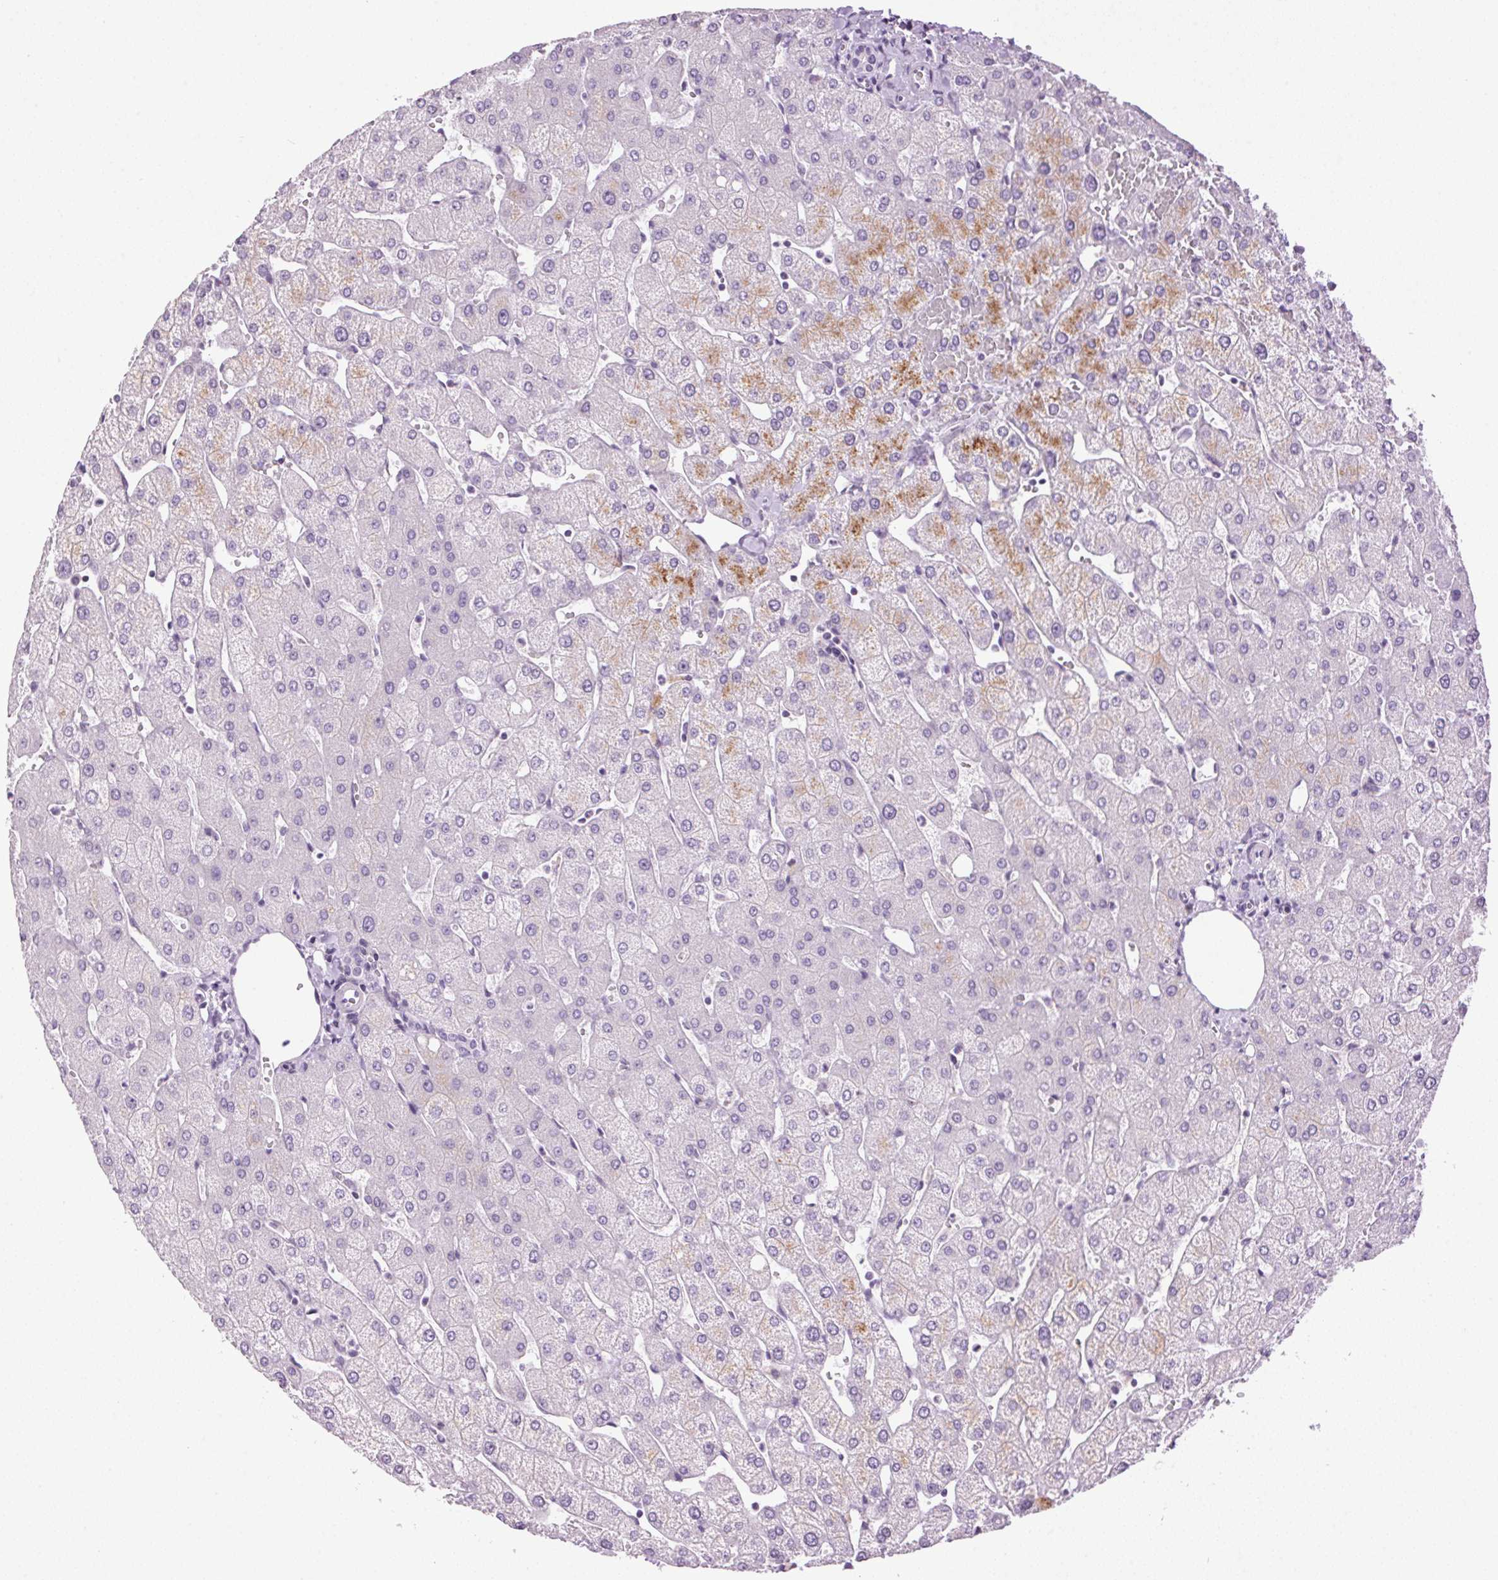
{"staining": {"intensity": "negative", "quantity": "none", "location": "none"}, "tissue": "liver", "cell_type": "Cholangiocytes", "image_type": "normal", "snomed": [{"axis": "morphology", "description": "Normal tissue, NOS"}, {"axis": "topography", "description": "Liver"}], "caption": "This is a histopathology image of IHC staining of normal liver, which shows no staining in cholangiocytes.", "gene": "TMEM88B", "patient": {"sex": "female", "age": 54}}